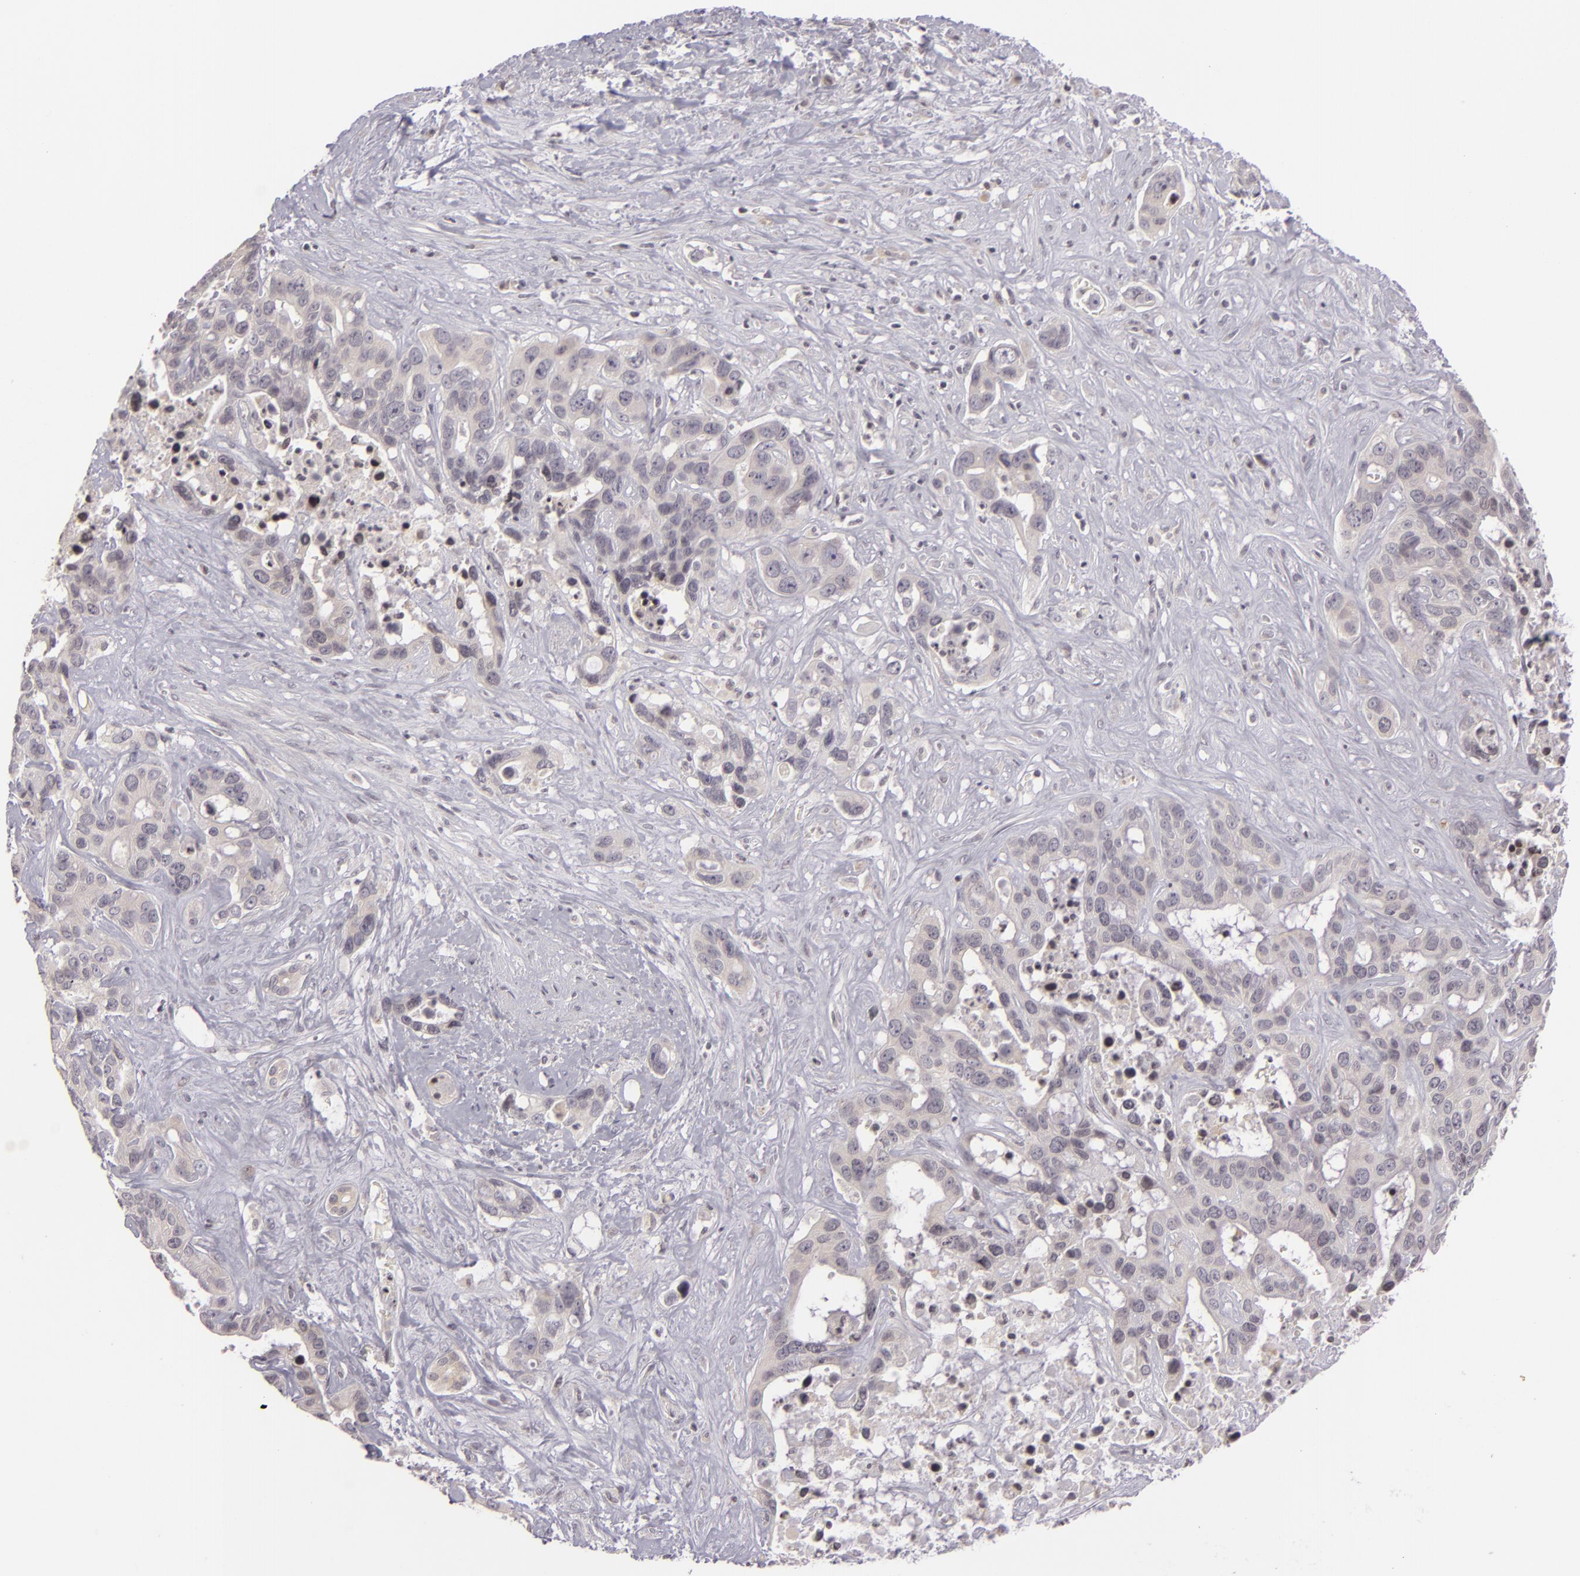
{"staining": {"intensity": "negative", "quantity": "none", "location": "none"}, "tissue": "liver cancer", "cell_type": "Tumor cells", "image_type": "cancer", "snomed": [{"axis": "morphology", "description": "Cholangiocarcinoma"}, {"axis": "topography", "description": "Liver"}], "caption": "This is an immunohistochemistry (IHC) photomicrograph of liver cancer. There is no expression in tumor cells.", "gene": "AKAP6", "patient": {"sex": "female", "age": 65}}